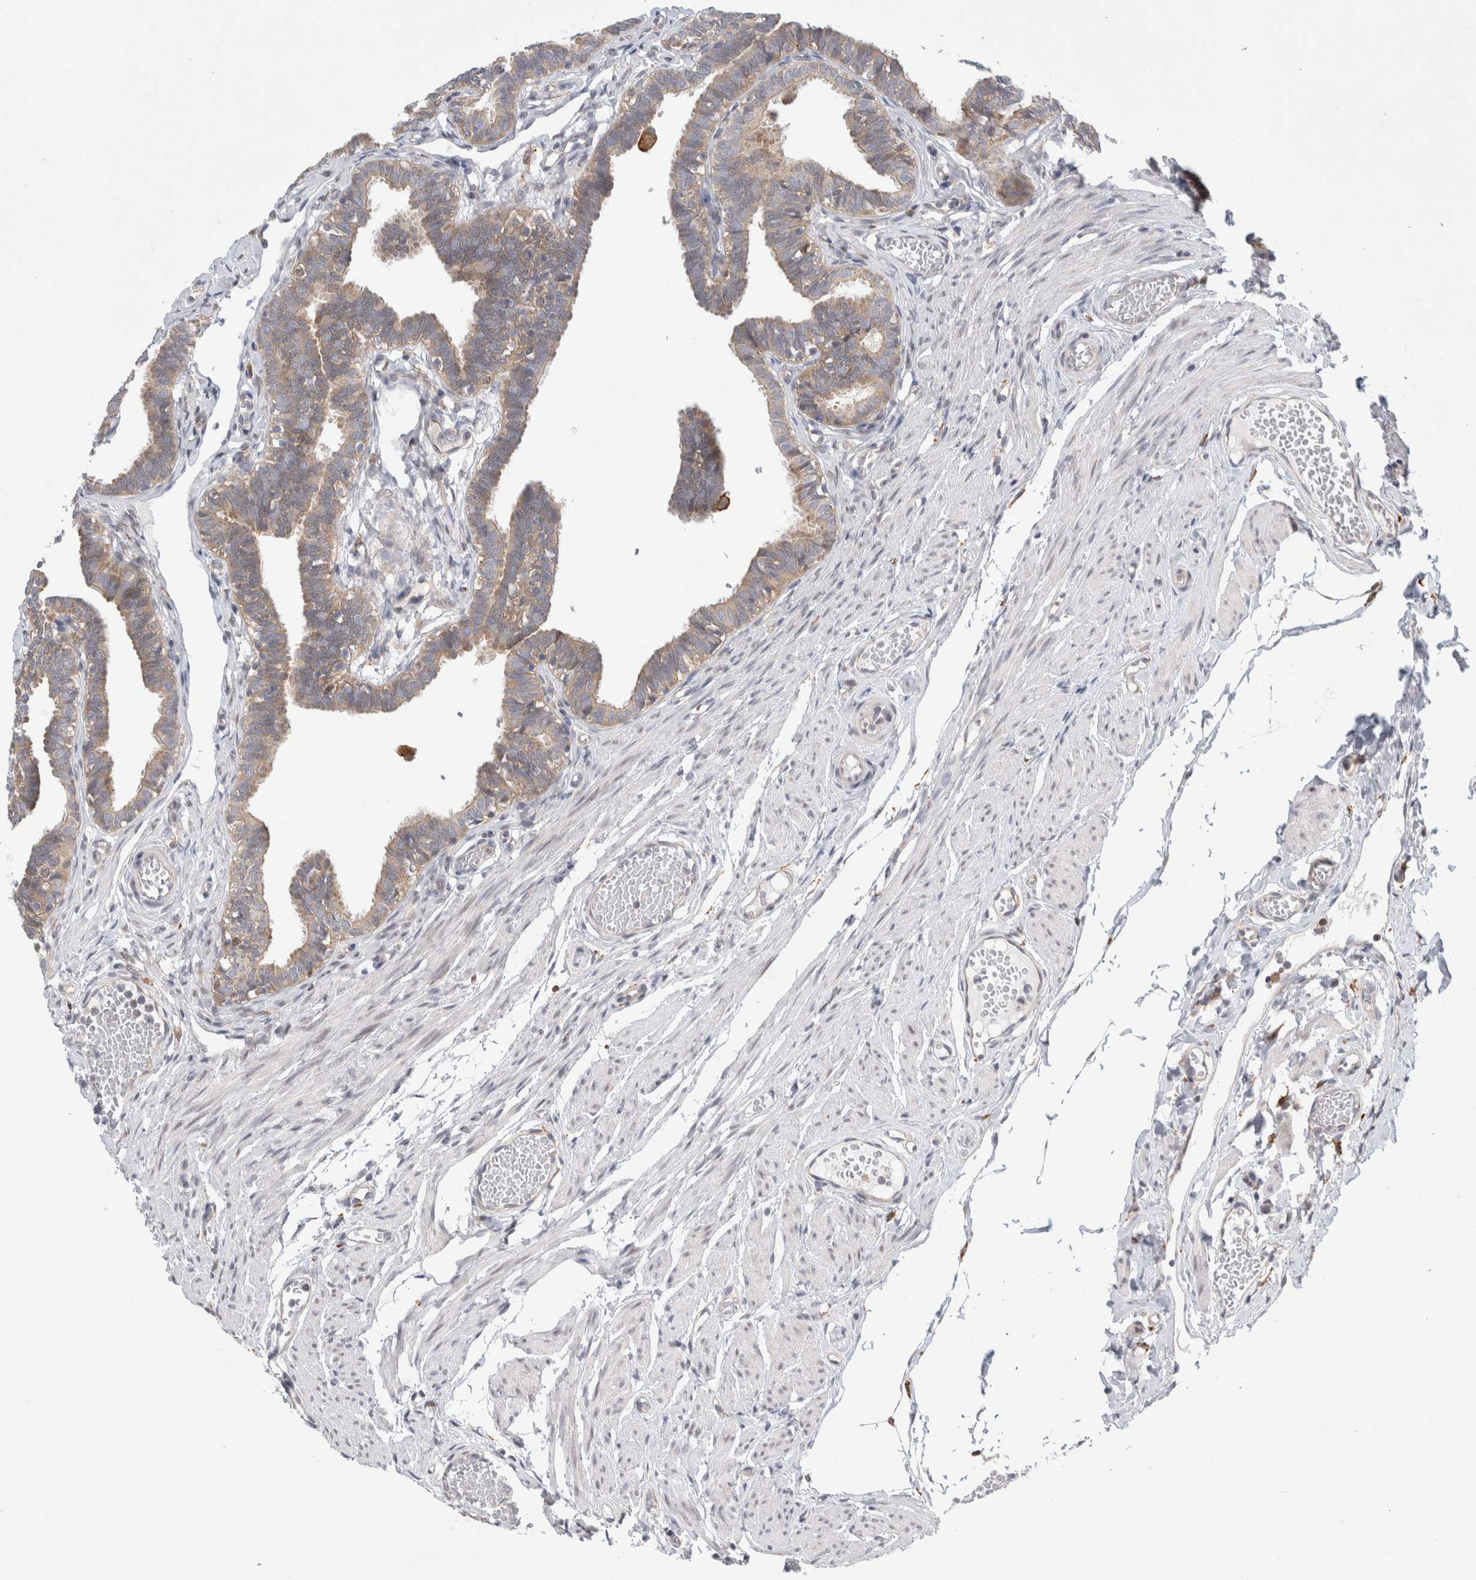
{"staining": {"intensity": "weak", "quantity": "25%-75%", "location": "cytoplasmic/membranous"}, "tissue": "fallopian tube", "cell_type": "Glandular cells", "image_type": "normal", "snomed": [{"axis": "morphology", "description": "Normal tissue, NOS"}, {"axis": "topography", "description": "Fallopian tube"}, {"axis": "topography", "description": "Ovary"}], "caption": "A brown stain shows weak cytoplasmic/membranous expression of a protein in glandular cells of unremarkable human fallopian tube. (IHC, brightfield microscopy, high magnification).", "gene": "CDCA7L", "patient": {"sex": "female", "age": 23}}